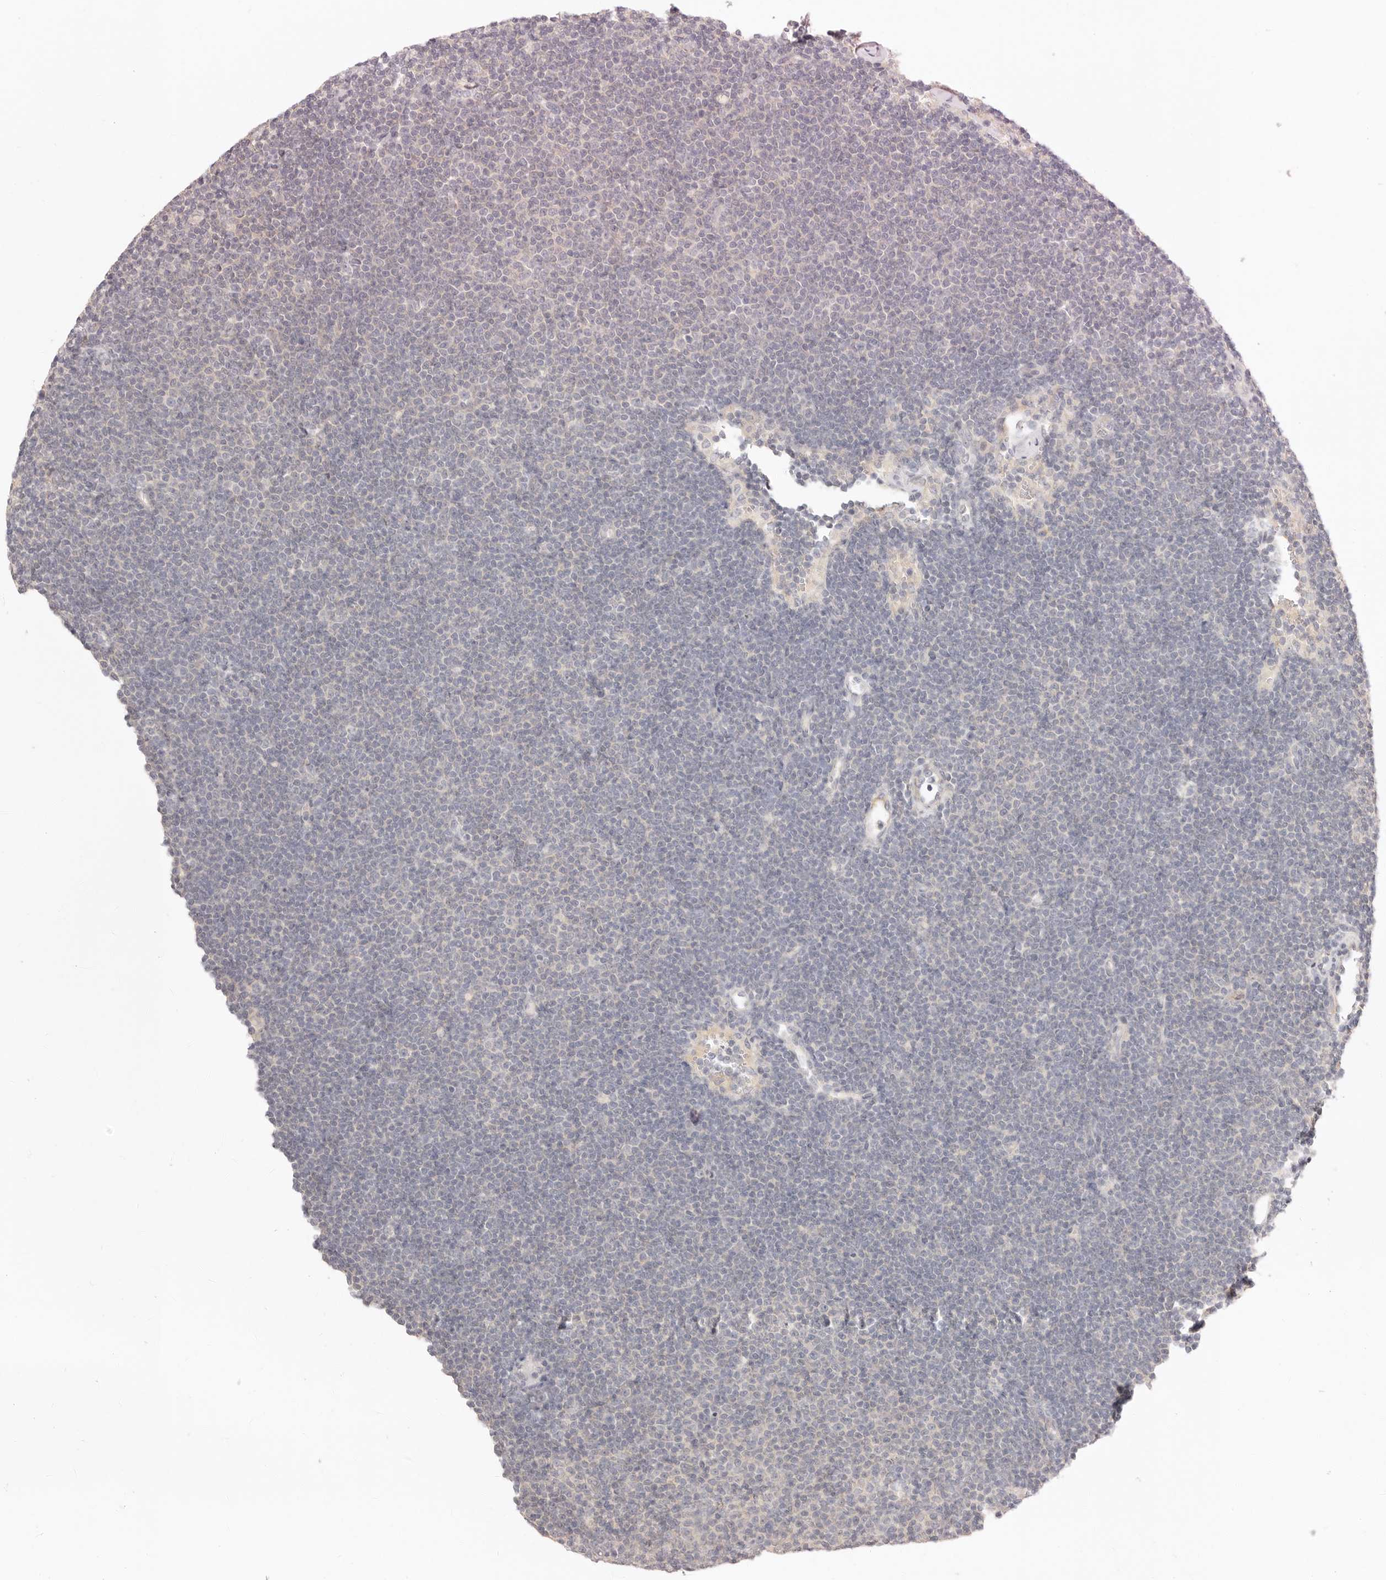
{"staining": {"intensity": "negative", "quantity": "none", "location": "none"}, "tissue": "lymphoma", "cell_type": "Tumor cells", "image_type": "cancer", "snomed": [{"axis": "morphology", "description": "Malignant lymphoma, non-Hodgkin's type, Low grade"}, {"axis": "topography", "description": "Lymph node"}], "caption": "The histopathology image demonstrates no significant staining in tumor cells of low-grade malignant lymphoma, non-Hodgkin's type.", "gene": "AHDC1", "patient": {"sex": "female", "age": 53}}